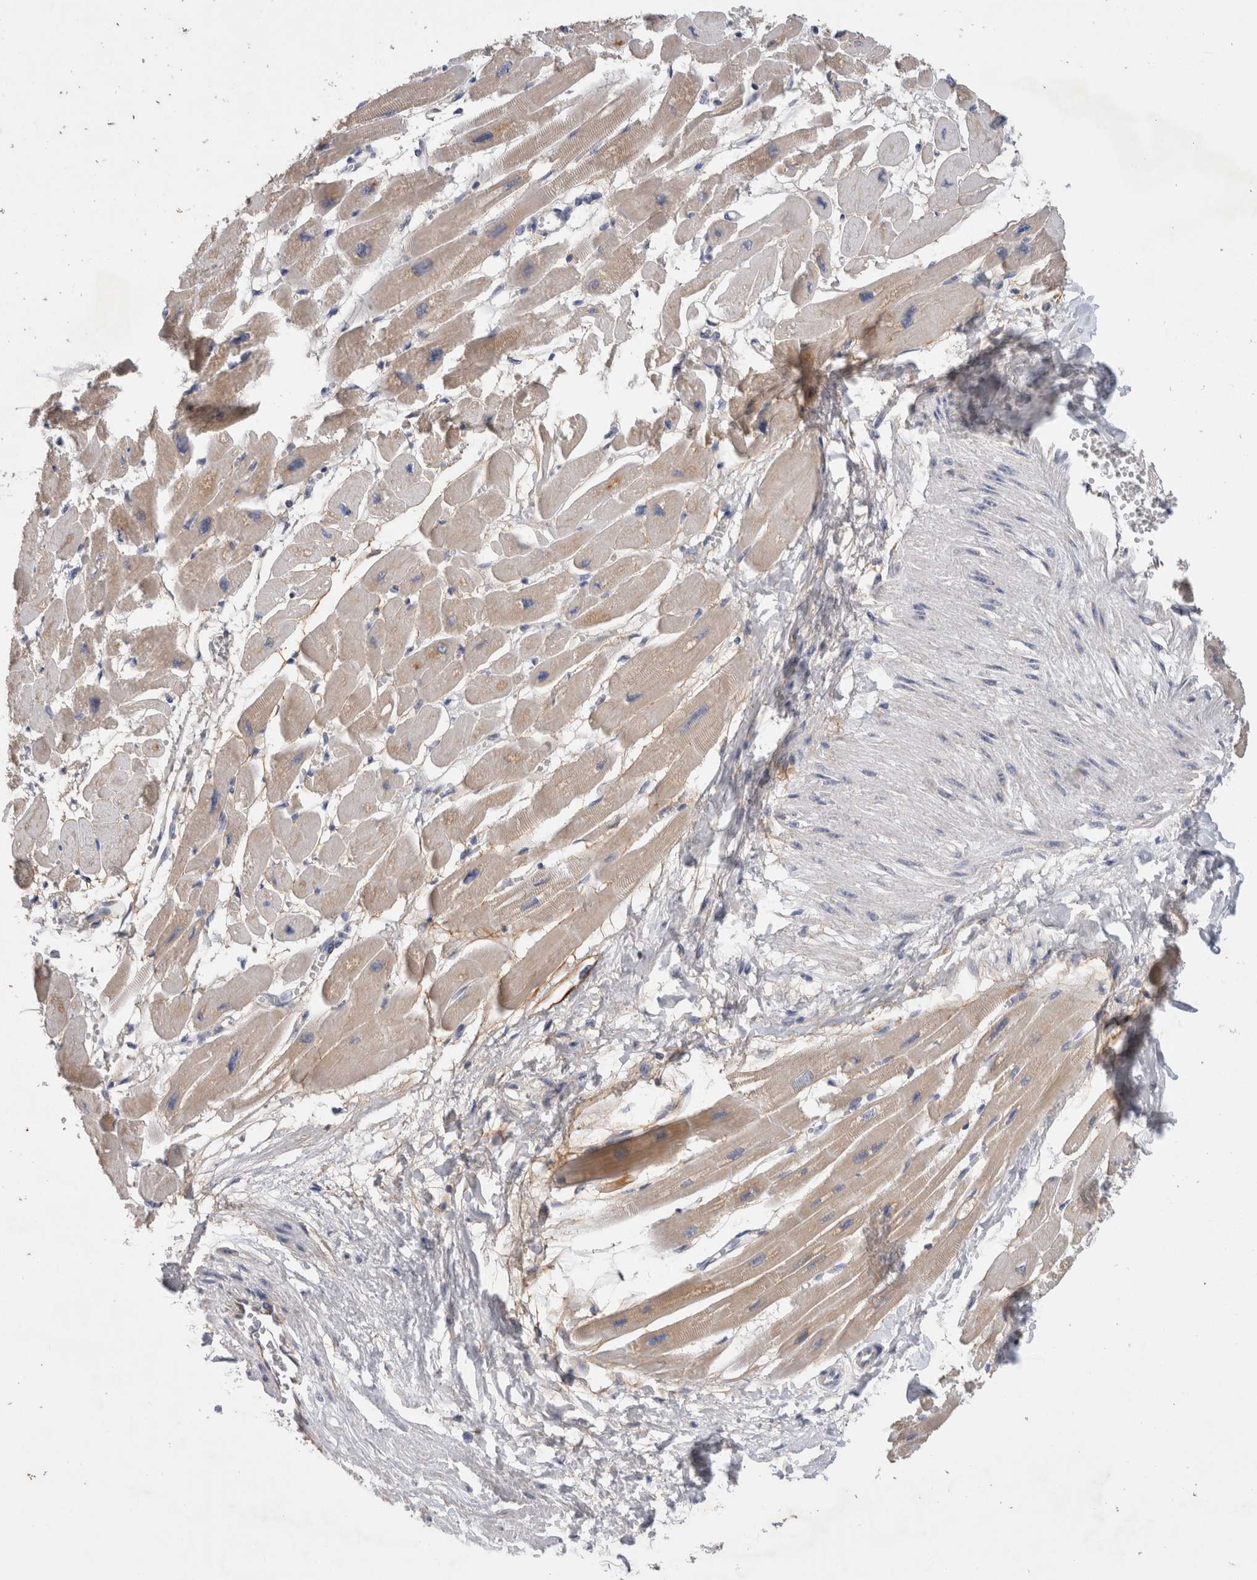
{"staining": {"intensity": "moderate", "quantity": ">75%", "location": "cytoplasmic/membranous"}, "tissue": "heart muscle", "cell_type": "Cardiomyocytes", "image_type": "normal", "snomed": [{"axis": "morphology", "description": "Normal tissue, NOS"}, {"axis": "topography", "description": "Heart"}], "caption": "Moderate cytoplasmic/membranous staining is identified in about >75% of cardiomyocytes in benign heart muscle. (DAB IHC, brown staining for protein, blue staining for nuclei).", "gene": "IARS2", "patient": {"sex": "female", "age": 54}}